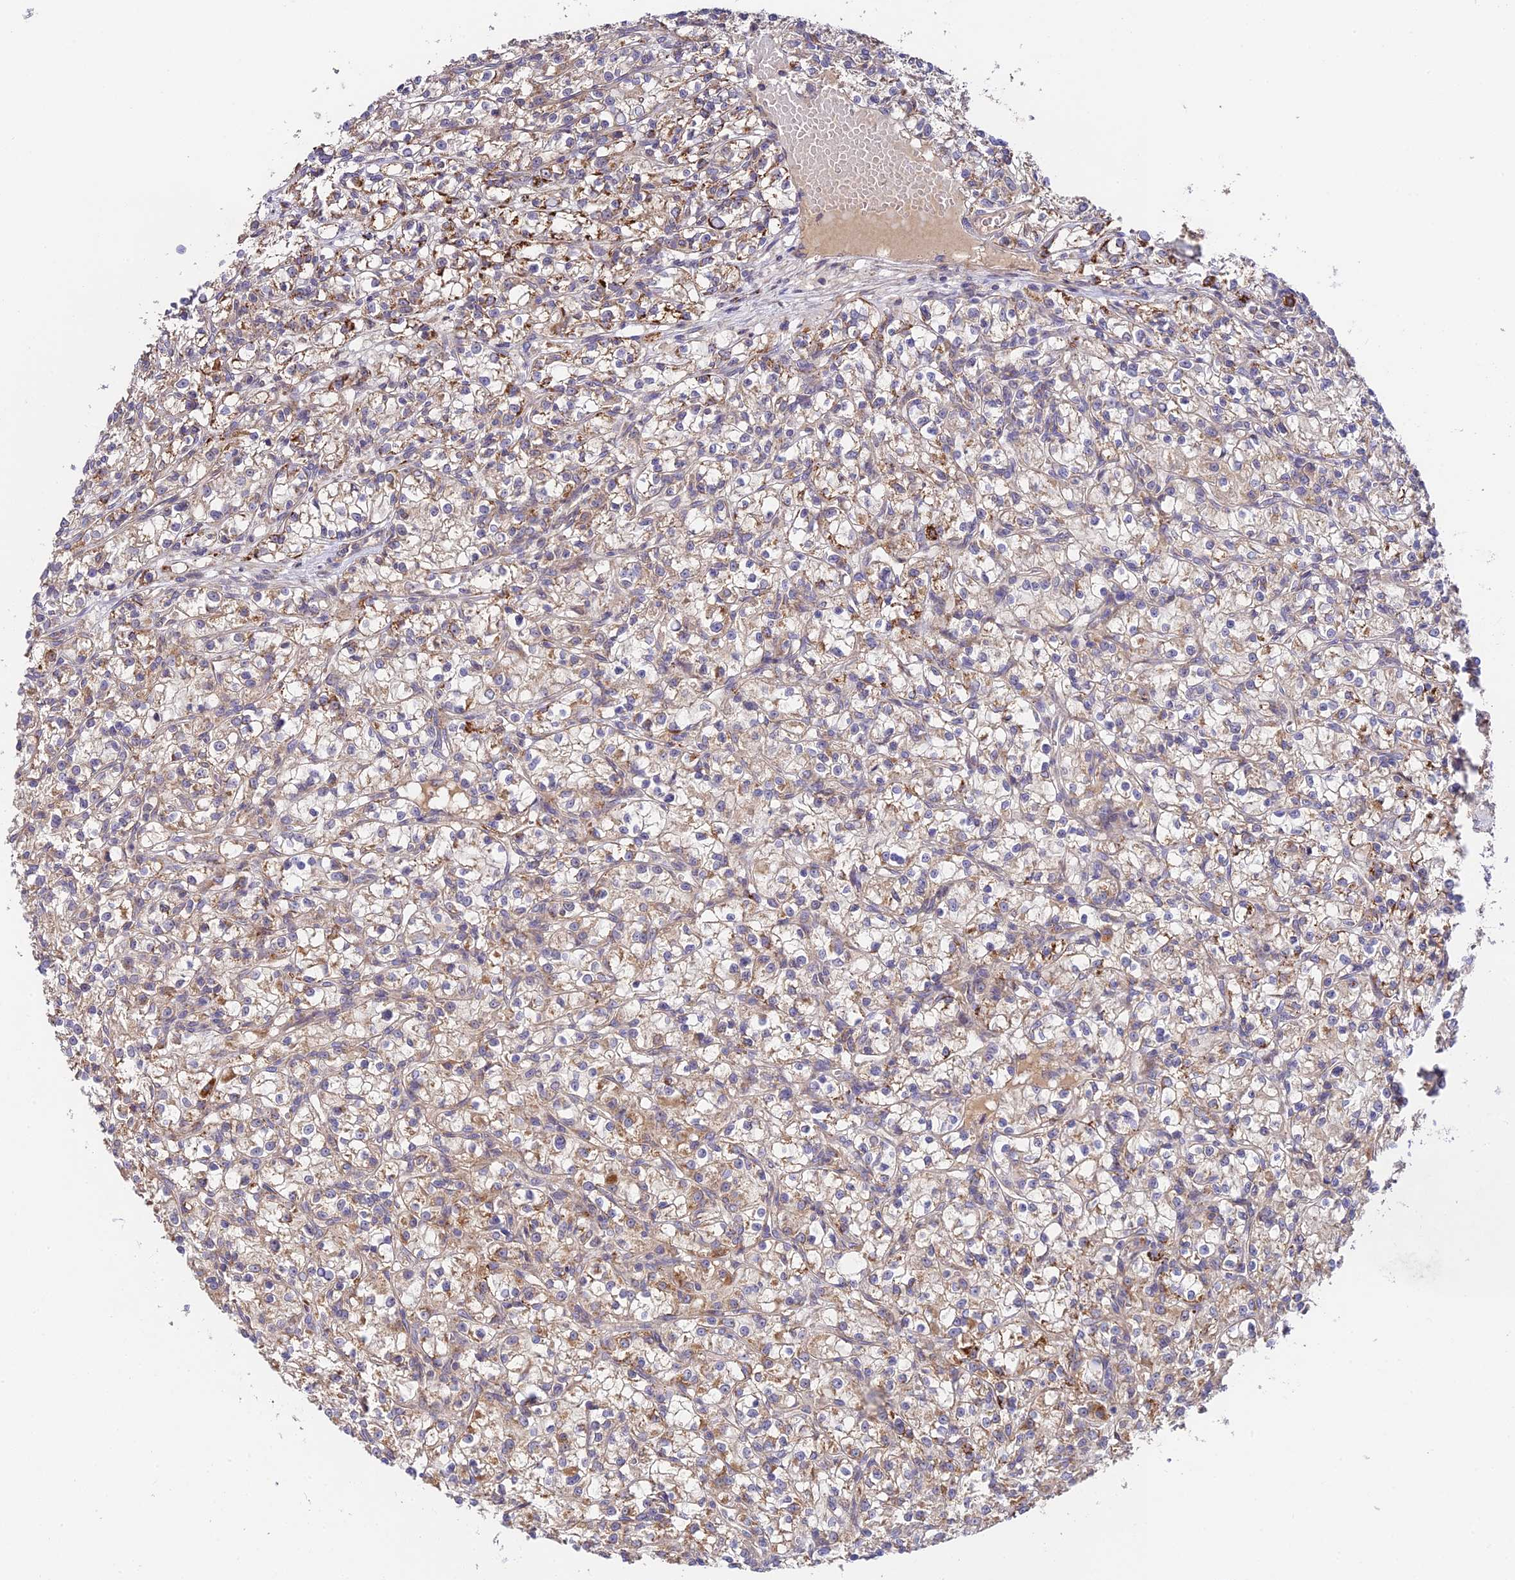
{"staining": {"intensity": "moderate", "quantity": "25%-75%", "location": "cytoplasmic/membranous"}, "tissue": "renal cancer", "cell_type": "Tumor cells", "image_type": "cancer", "snomed": [{"axis": "morphology", "description": "Adenocarcinoma, NOS"}, {"axis": "topography", "description": "Kidney"}], "caption": "IHC photomicrograph of human renal cancer stained for a protein (brown), which shows medium levels of moderate cytoplasmic/membranous staining in approximately 25%-75% of tumor cells.", "gene": "C3orf20", "patient": {"sex": "female", "age": 59}}